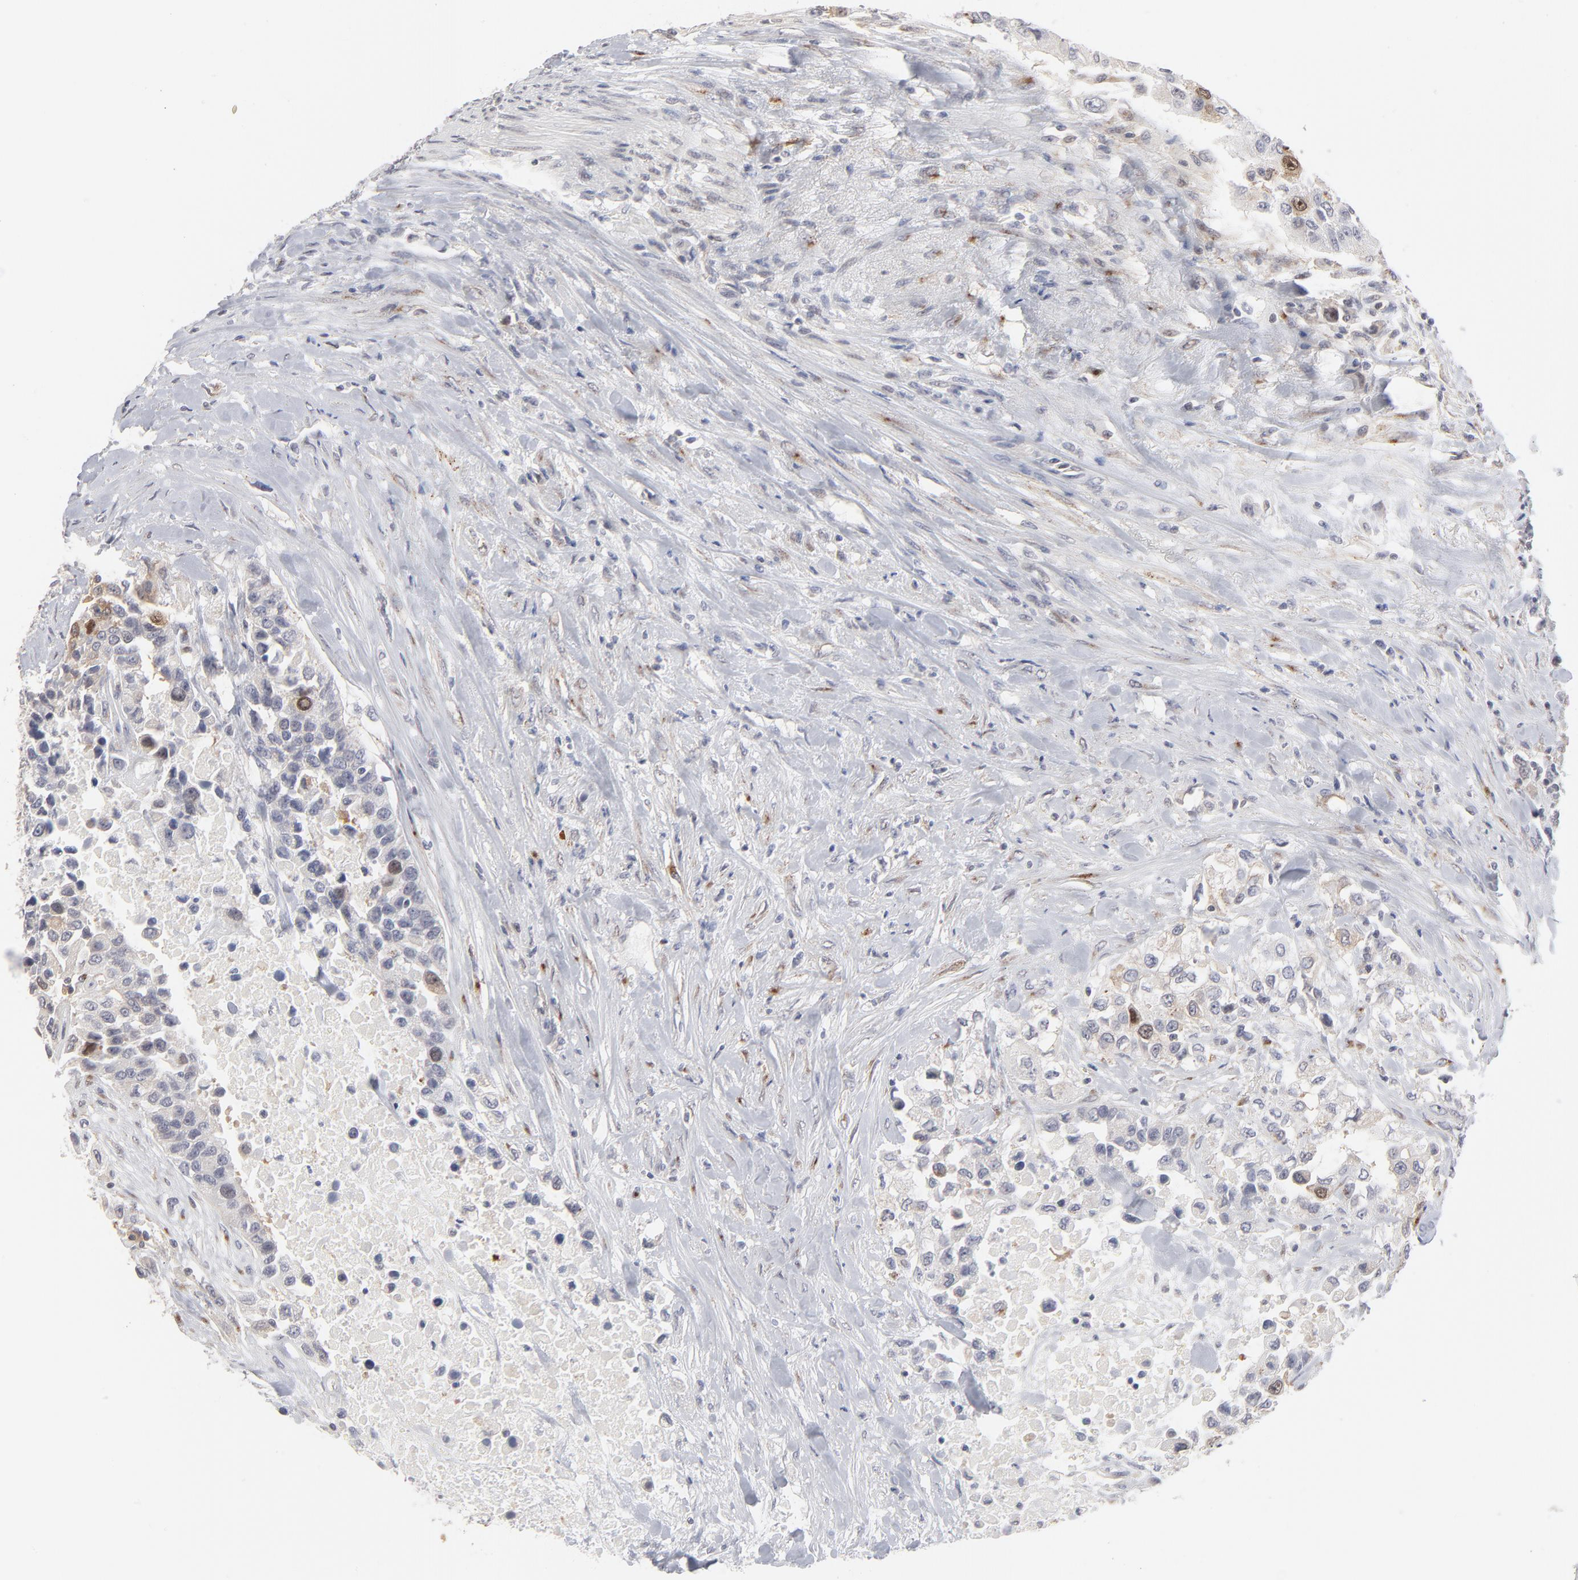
{"staining": {"intensity": "moderate", "quantity": "<25%", "location": "cytoplasmic/membranous,nuclear"}, "tissue": "urothelial cancer", "cell_type": "Tumor cells", "image_type": "cancer", "snomed": [{"axis": "morphology", "description": "Urothelial carcinoma, High grade"}, {"axis": "topography", "description": "Urinary bladder"}], "caption": "Tumor cells show low levels of moderate cytoplasmic/membranous and nuclear staining in about <25% of cells in human urothelial cancer.", "gene": "AURKA", "patient": {"sex": "female", "age": 80}}